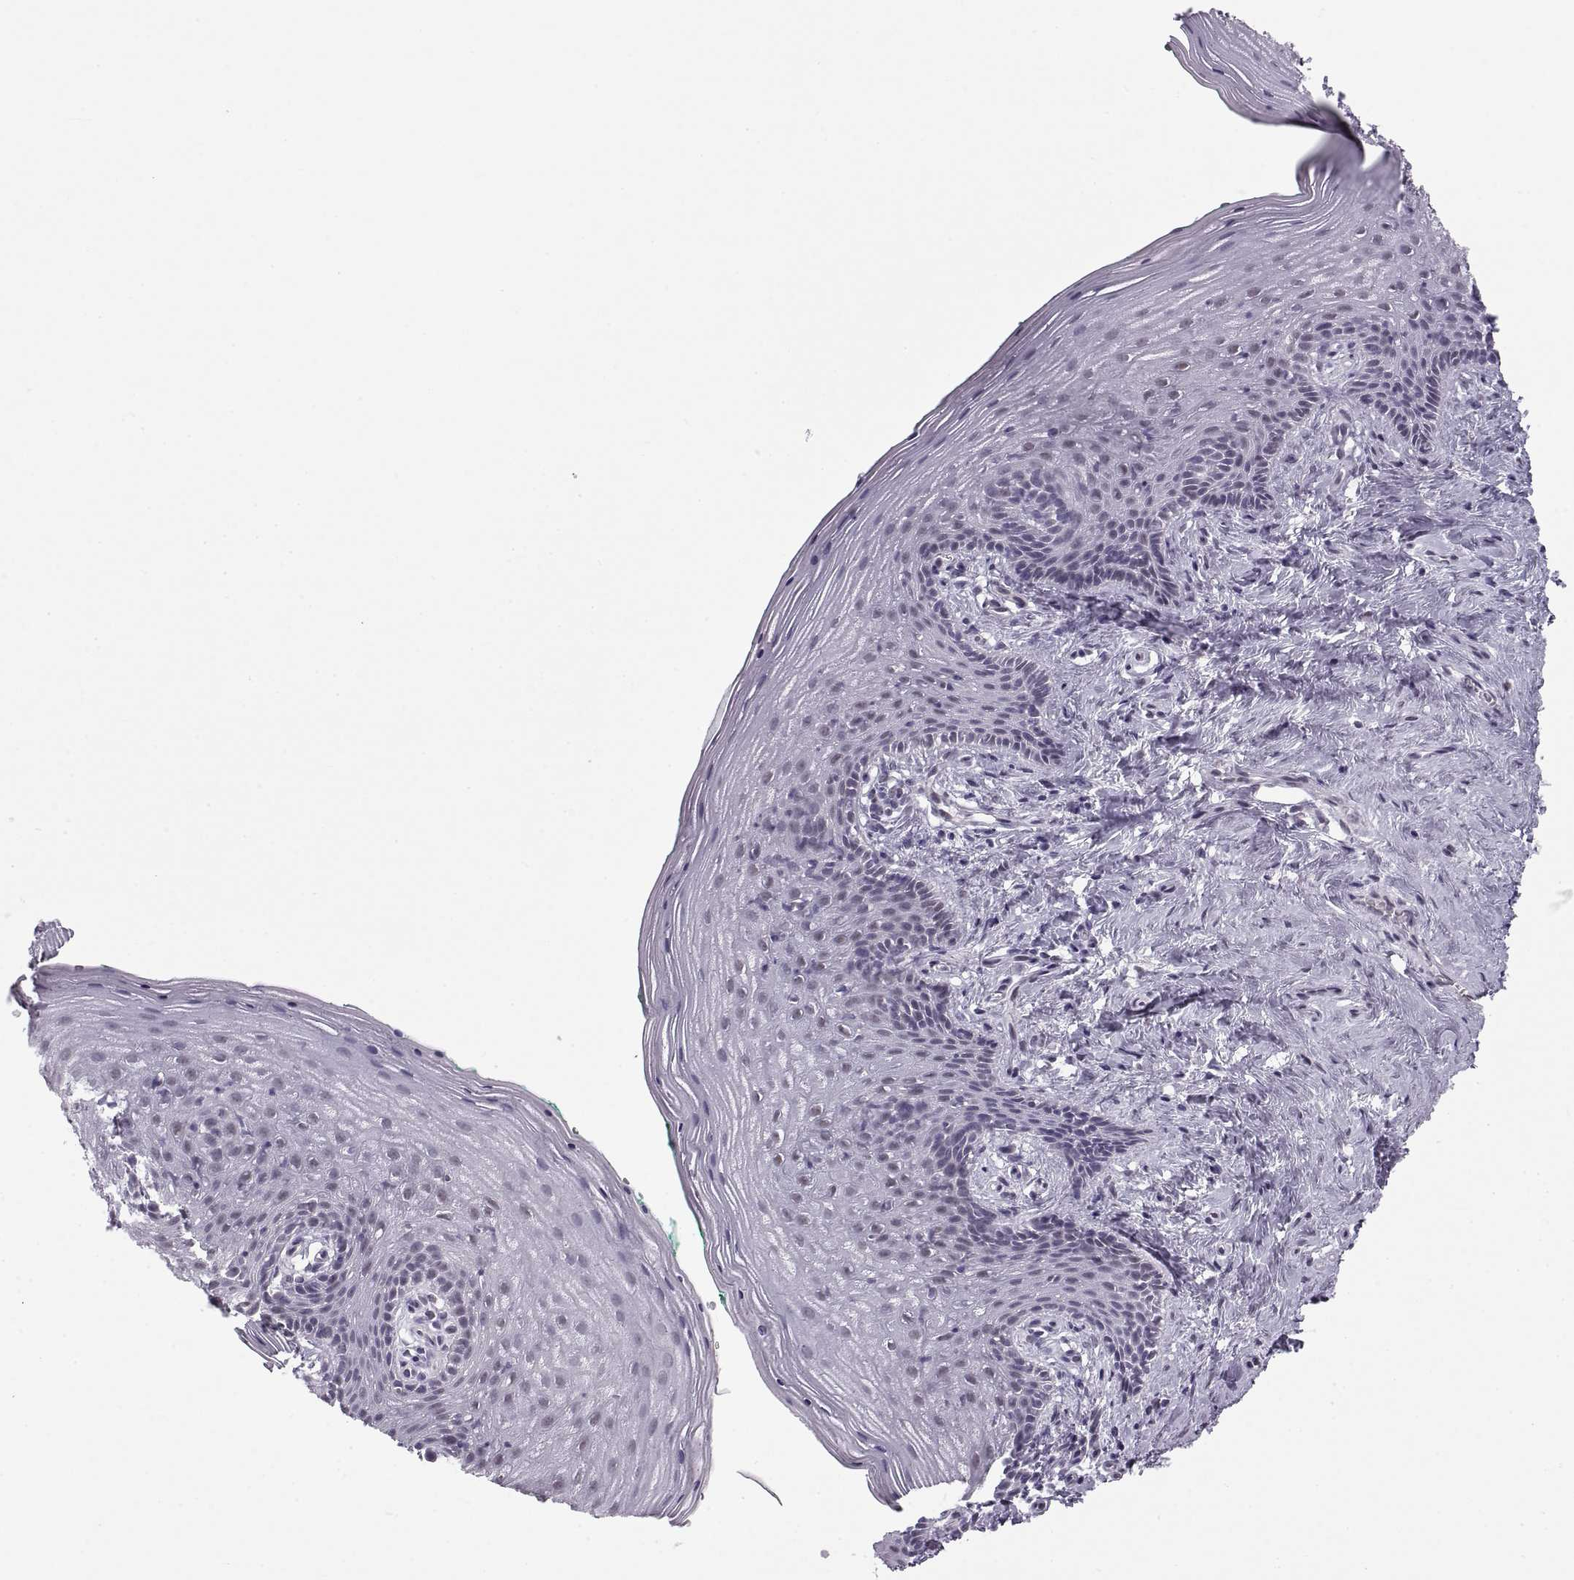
{"staining": {"intensity": "negative", "quantity": "none", "location": "none"}, "tissue": "vagina", "cell_type": "Squamous epithelial cells", "image_type": "normal", "snomed": [{"axis": "morphology", "description": "Normal tissue, NOS"}, {"axis": "topography", "description": "Vagina"}], "caption": "An image of vagina stained for a protein displays no brown staining in squamous epithelial cells. The staining is performed using DAB brown chromogen with nuclei counter-stained in using hematoxylin.", "gene": "NANOS3", "patient": {"sex": "female", "age": 45}}